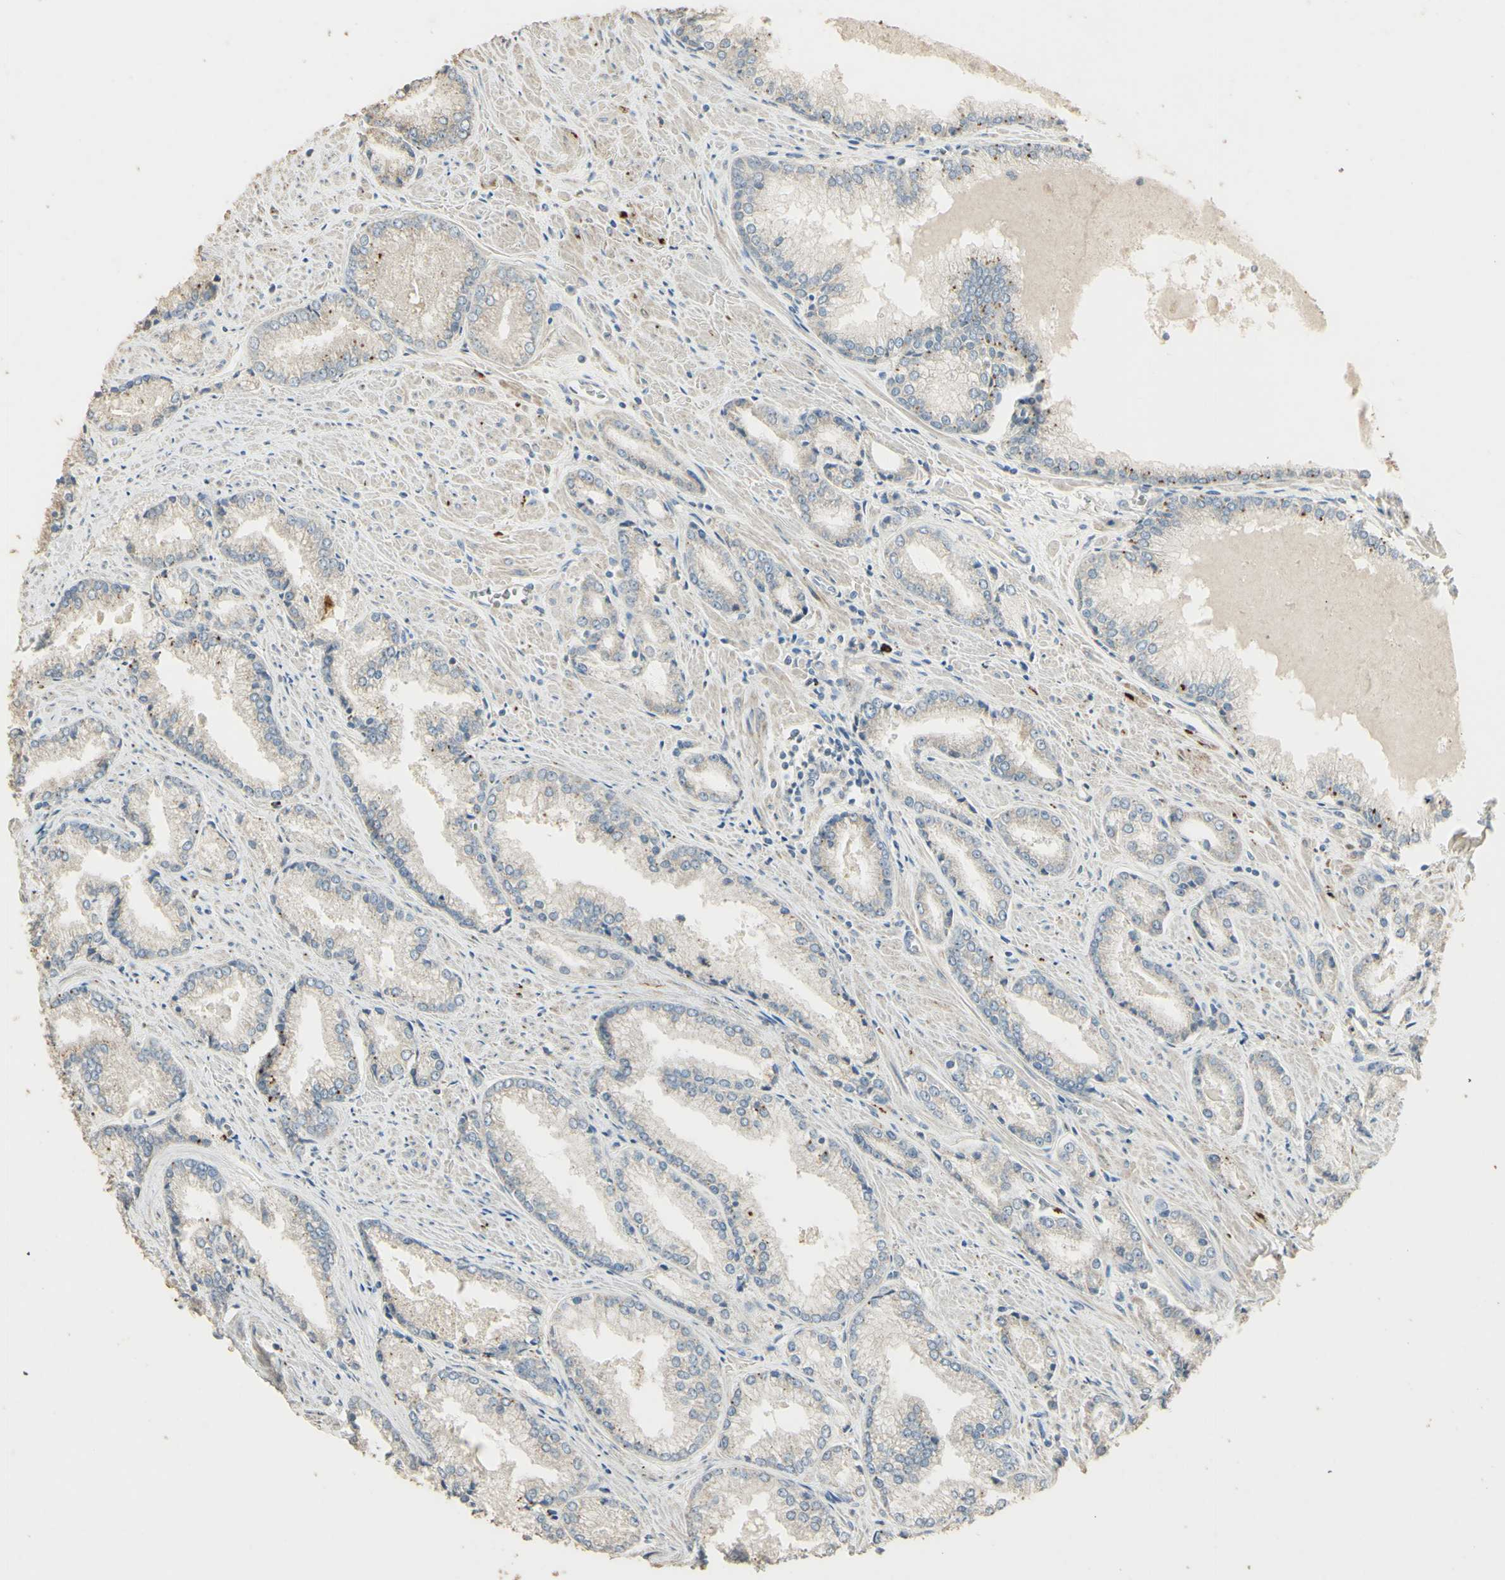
{"staining": {"intensity": "negative", "quantity": "none", "location": "none"}, "tissue": "prostate cancer", "cell_type": "Tumor cells", "image_type": "cancer", "snomed": [{"axis": "morphology", "description": "Adenocarcinoma, Low grade"}, {"axis": "topography", "description": "Prostate"}], "caption": "Immunohistochemical staining of low-grade adenocarcinoma (prostate) reveals no significant expression in tumor cells. (Immunohistochemistry, brightfield microscopy, high magnification).", "gene": "ARHGEF17", "patient": {"sex": "male", "age": 64}}